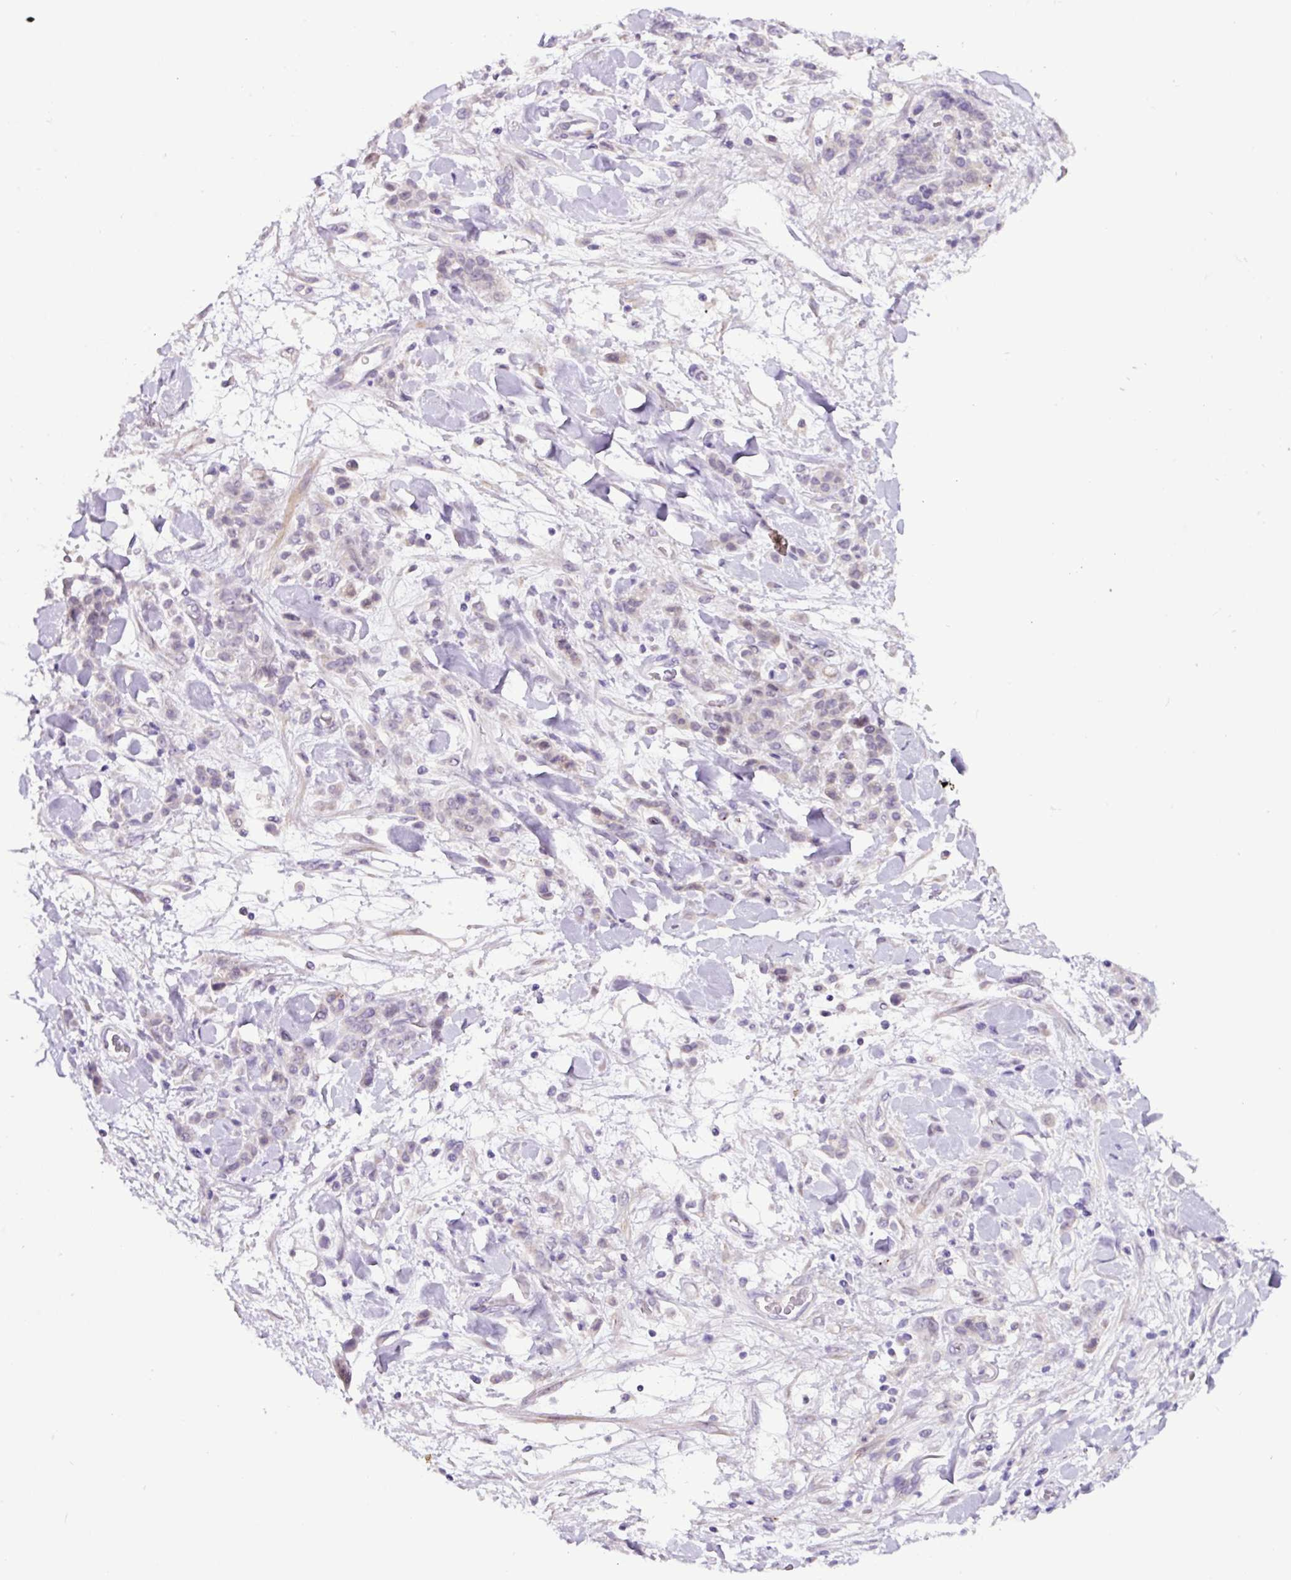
{"staining": {"intensity": "negative", "quantity": "none", "location": "none"}, "tissue": "stomach cancer", "cell_type": "Tumor cells", "image_type": "cancer", "snomed": [{"axis": "morphology", "description": "Normal tissue, NOS"}, {"axis": "morphology", "description": "Adenocarcinoma, NOS"}, {"axis": "topography", "description": "Stomach"}], "caption": "Immunohistochemistry (IHC) image of human stomach cancer (adenocarcinoma) stained for a protein (brown), which demonstrates no positivity in tumor cells.", "gene": "OGDHL", "patient": {"sex": "male", "age": 82}}